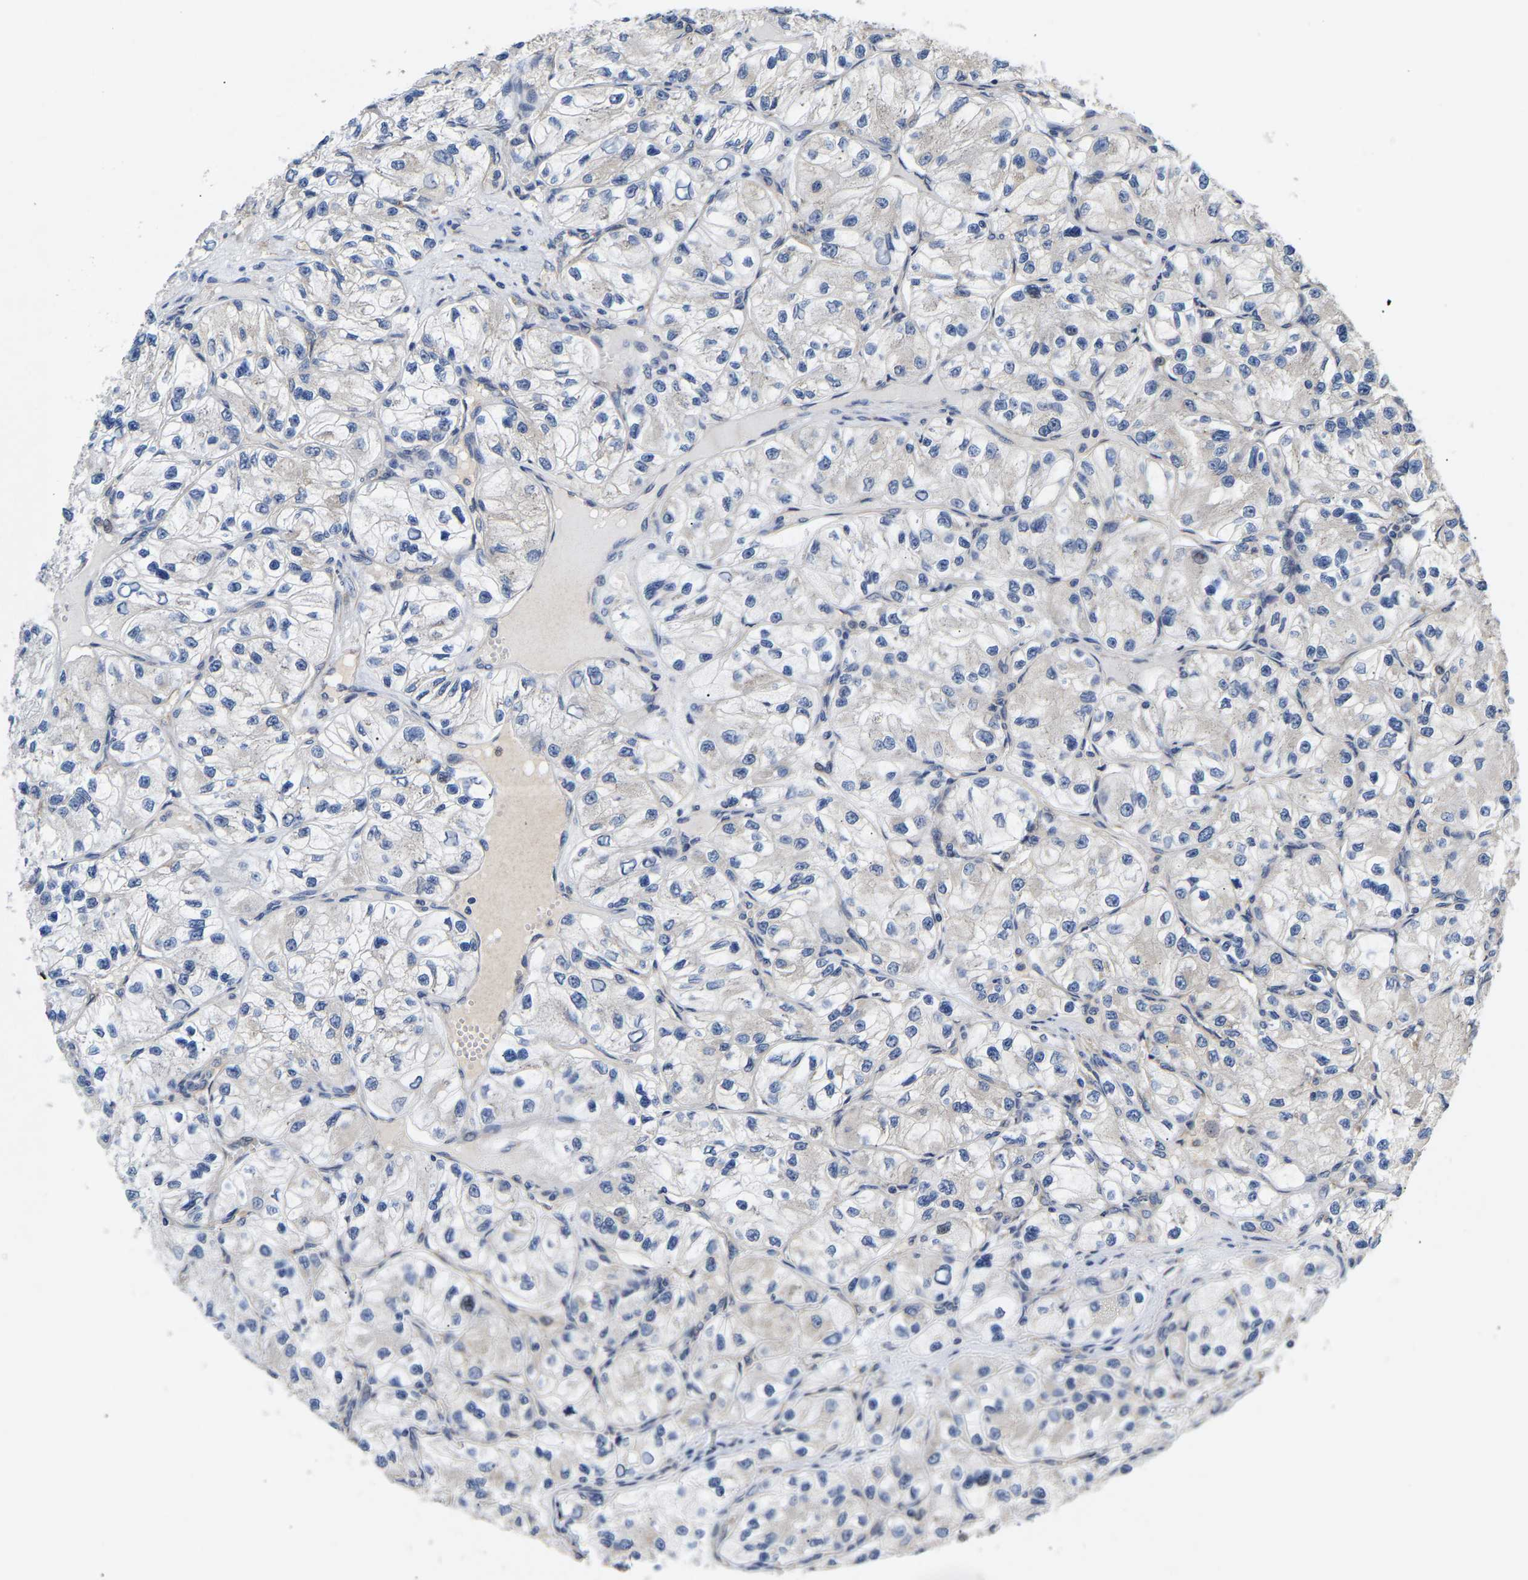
{"staining": {"intensity": "weak", "quantity": "<25%", "location": "cytoplasmic/membranous"}, "tissue": "renal cancer", "cell_type": "Tumor cells", "image_type": "cancer", "snomed": [{"axis": "morphology", "description": "Adenocarcinoma, NOS"}, {"axis": "topography", "description": "Kidney"}], "caption": "IHC micrograph of neoplastic tissue: human renal adenocarcinoma stained with DAB (3,3'-diaminobenzidine) exhibits no significant protein staining in tumor cells.", "gene": "AIMP2", "patient": {"sex": "female", "age": 57}}